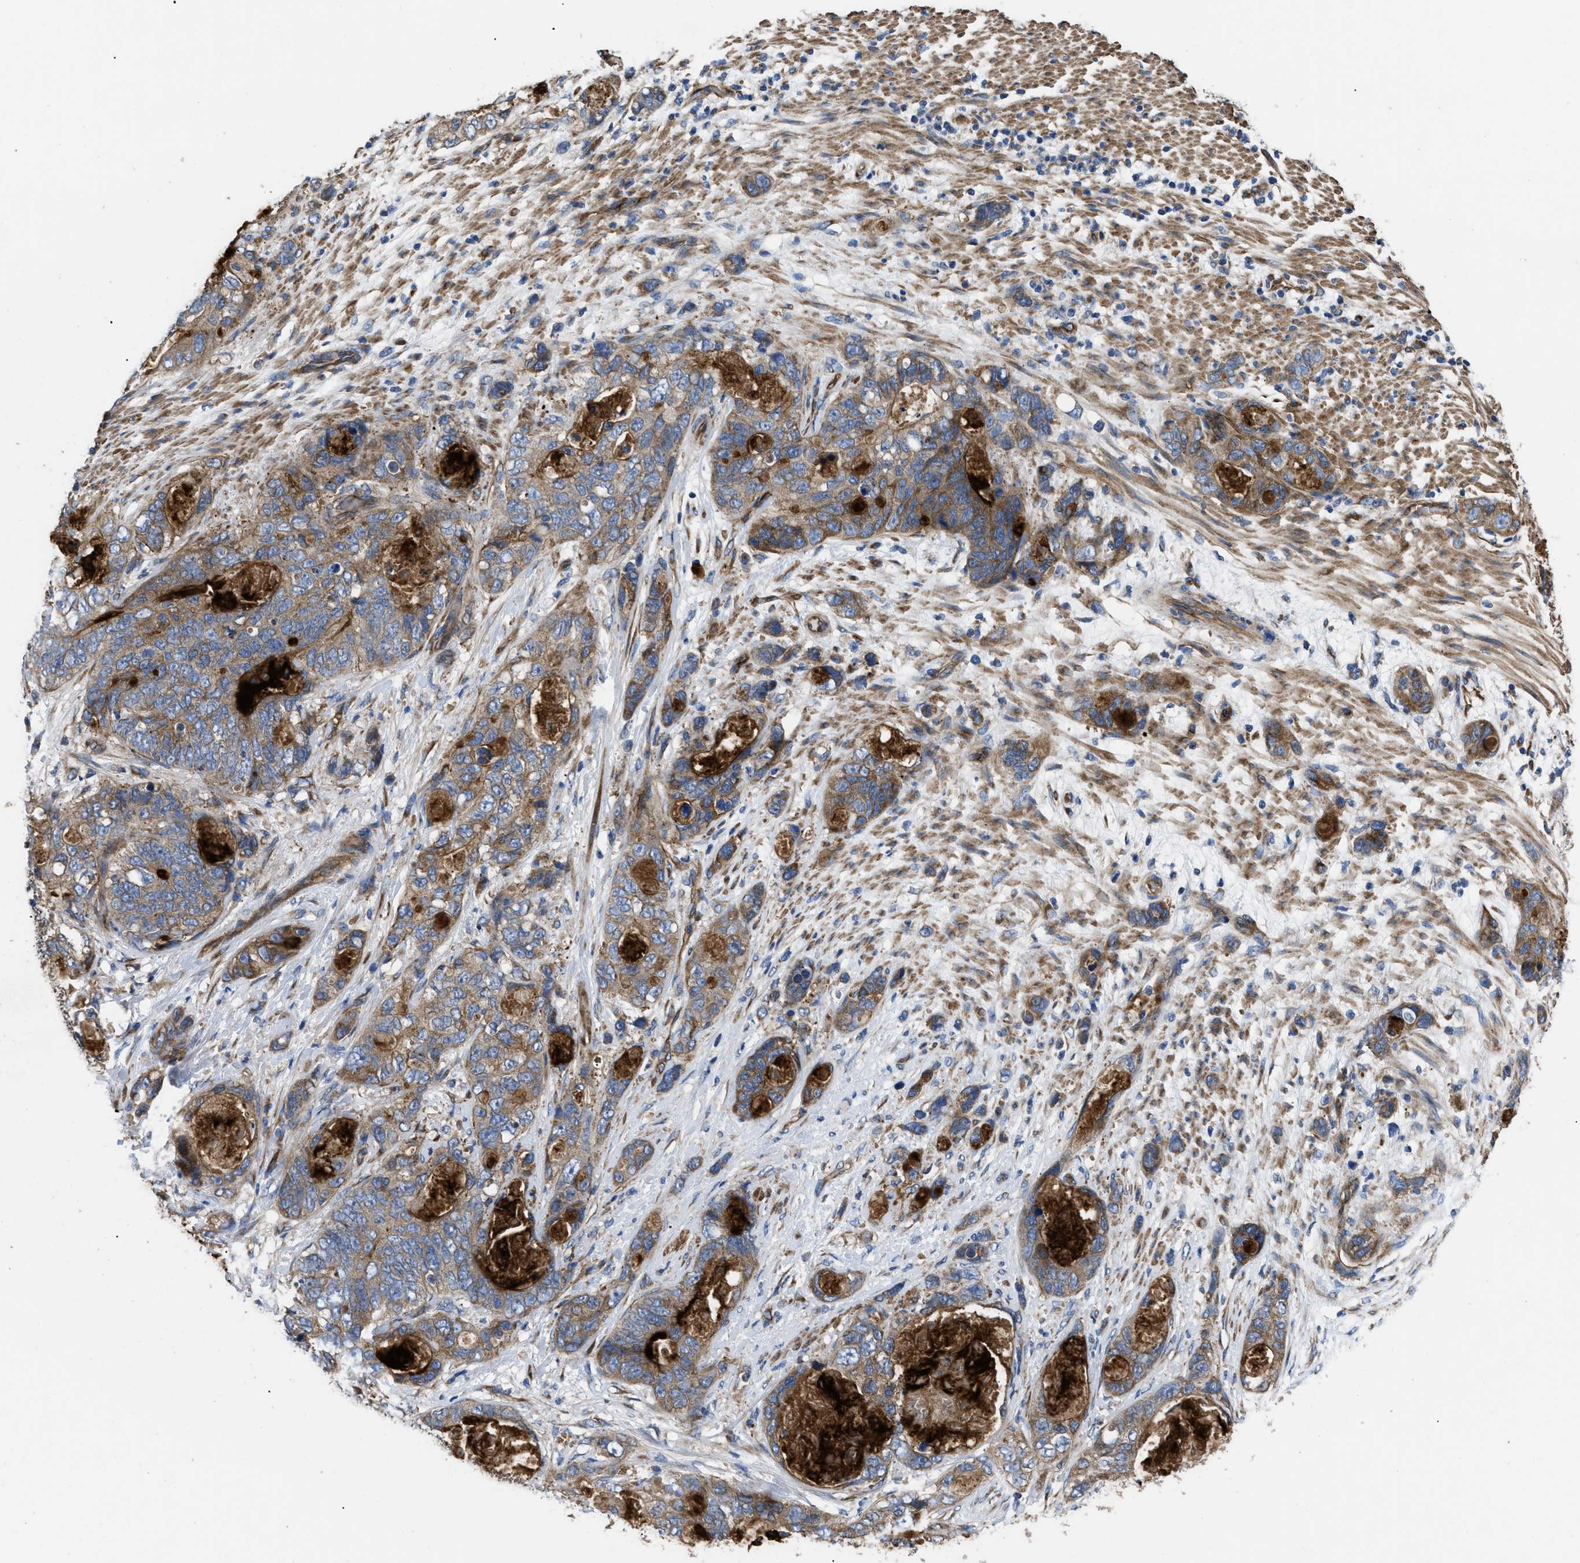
{"staining": {"intensity": "moderate", "quantity": ">75%", "location": "cytoplasmic/membranous"}, "tissue": "stomach cancer", "cell_type": "Tumor cells", "image_type": "cancer", "snomed": [{"axis": "morphology", "description": "Normal tissue, NOS"}, {"axis": "morphology", "description": "Adenocarcinoma, NOS"}, {"axis": "topography", "description": "Stomach"}], "caption": "Moderate cytoplasmic/membranous protein staining is present in approximately >75% of tumor cells in adenocarcinoma (stomach). The staining was performed using DAB to visualize the protein expression in brown, while the nuclei were stained in blue with hematoxylin (Magnification: 20x).", "gene": "NT5E", "patient": {"sex": "female", "age": 89}}